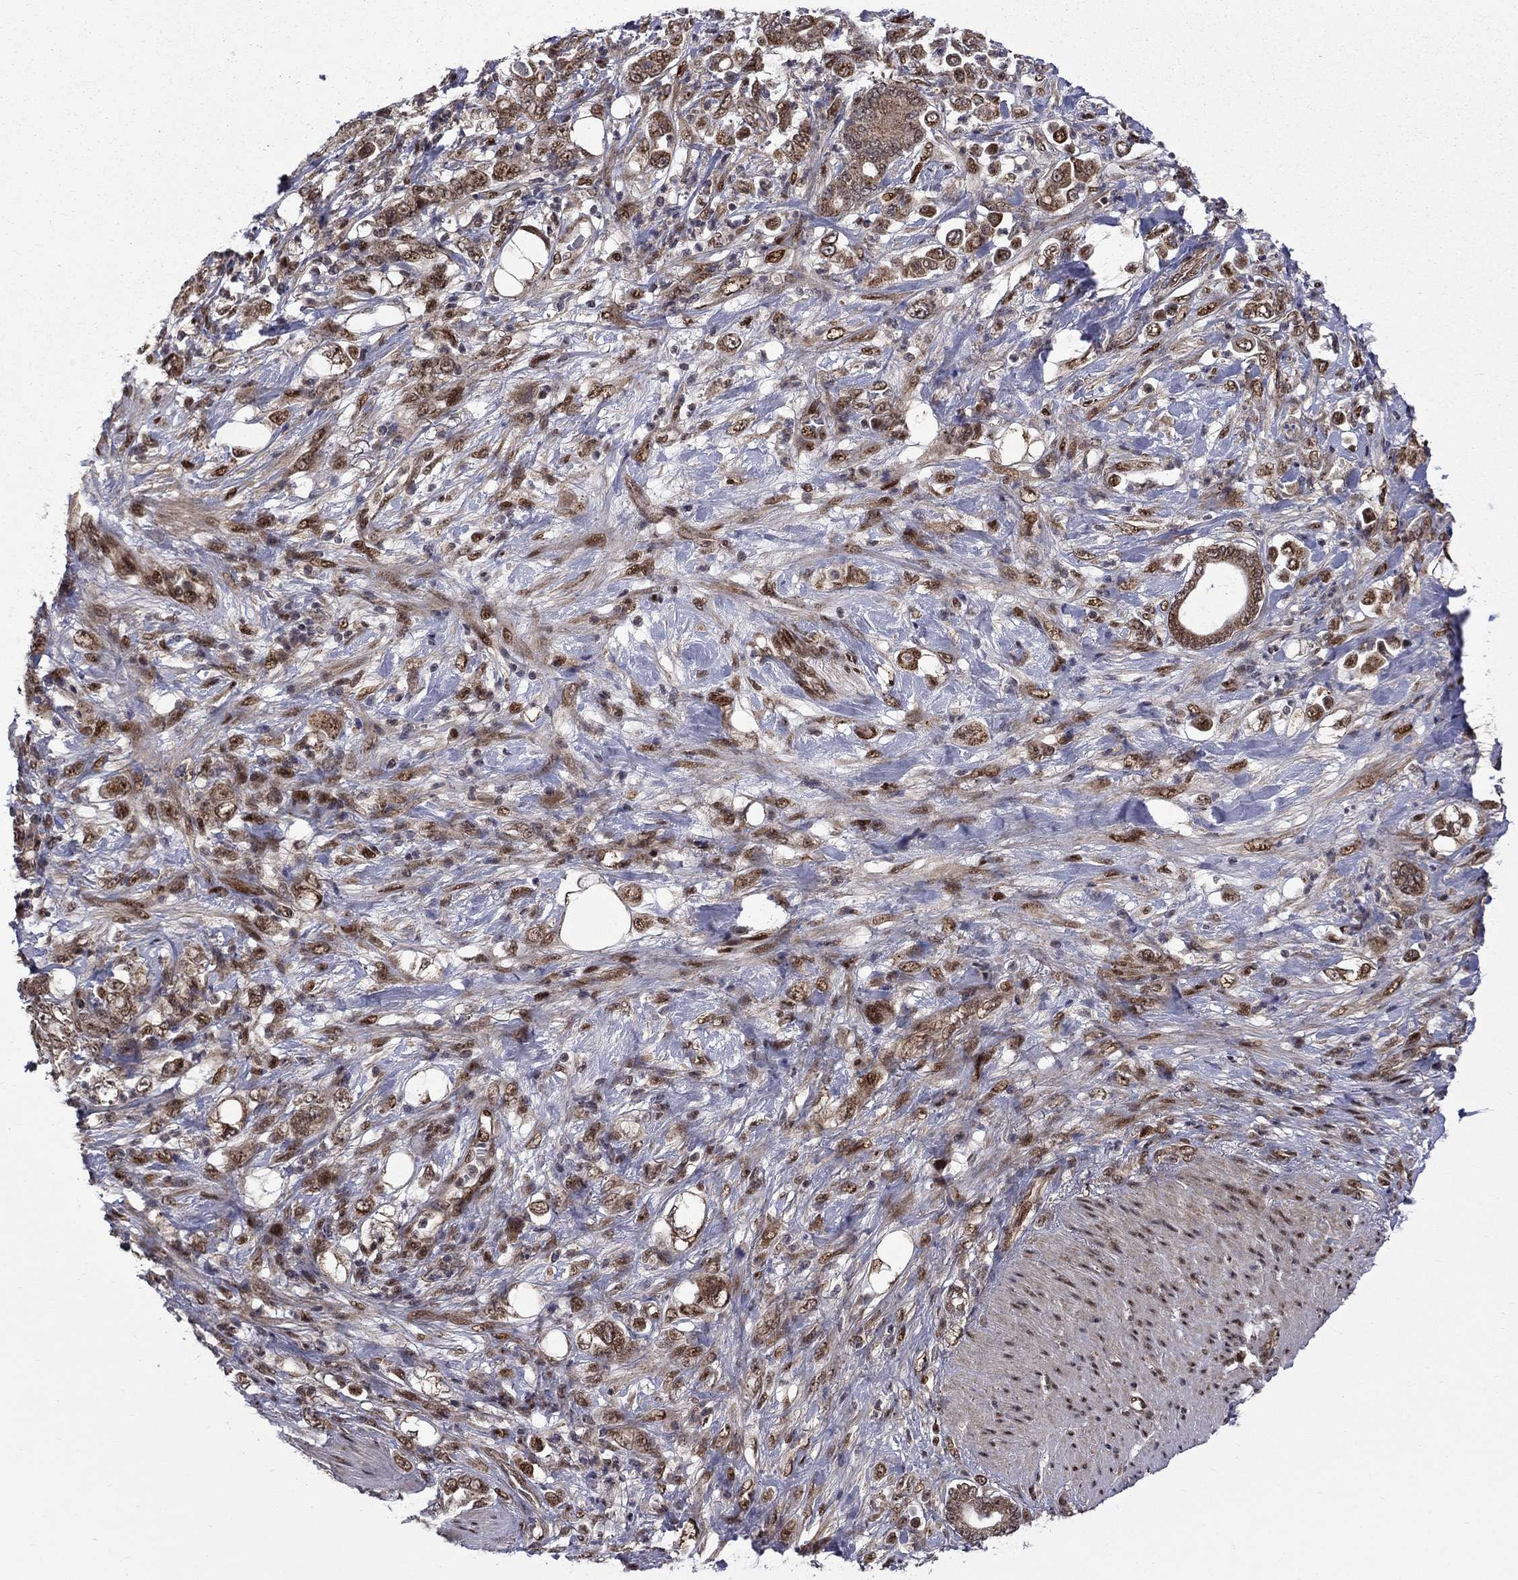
{"staining": {"intensity": "moderate", "quantity": "25%-75%", "location": "nuclear"}, "tissue": "stomach cancer", "cell_type": "Tumor cells", "image_type": "cancer", "snomed": [{"axis": "morphology", "description": "Adenocarcinoma, NOS"}, {"axis": "topography", "description": "Stomach"}], "caption": "Human stomach adenocarcinoma stained with a protein marker displays moderate staining in tumor cells.", "gene": "KPNA3", "patient": {"sex": "female", "age": 79}}